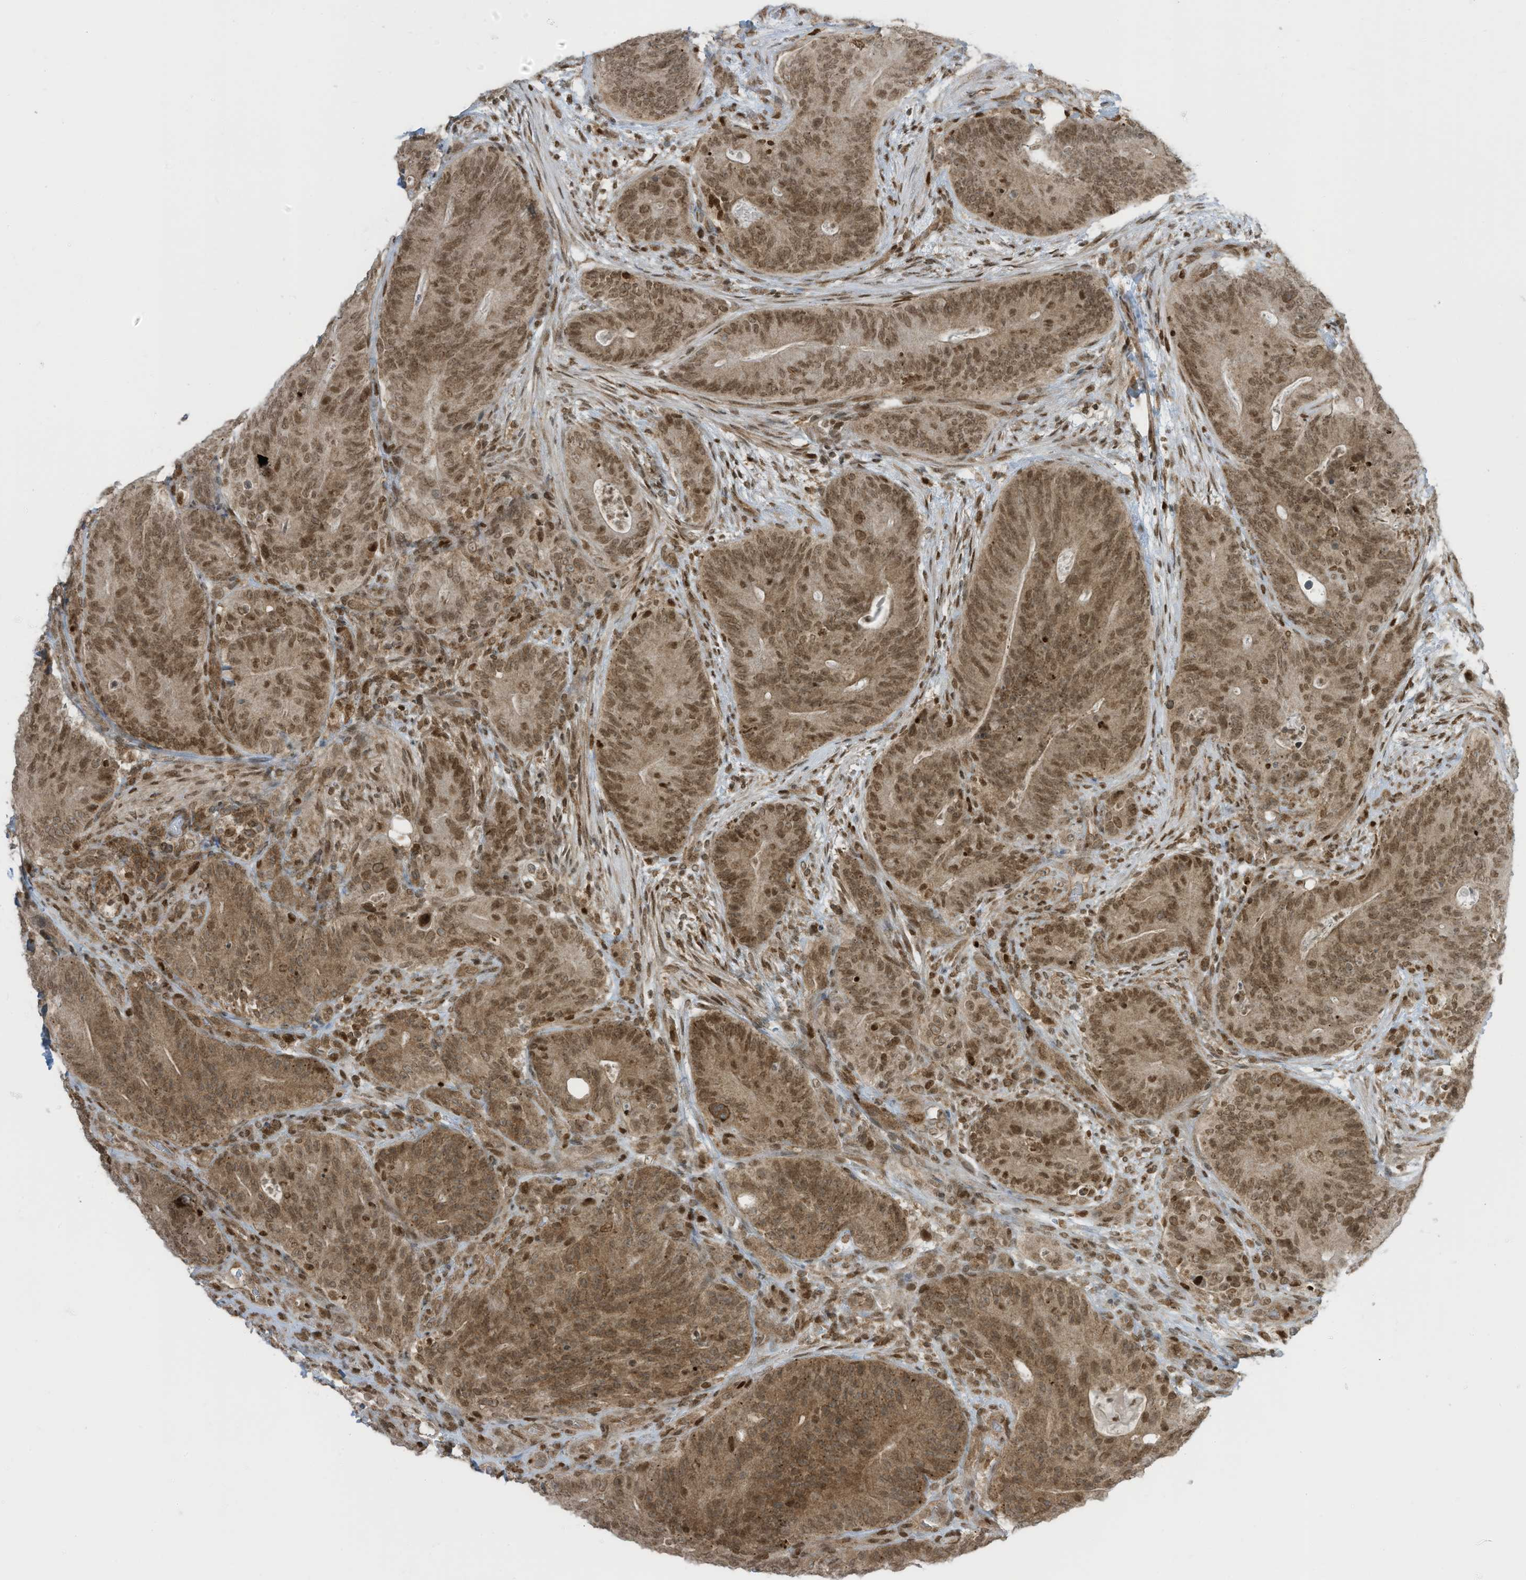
{"staining": {"intensity": "moderate", "quantity": ">75%", "location": "cytoplasmic/membranous,nuclear"}, "tissue": "colorectal cancer", "cell_type": "Tumor cells", "image_type": "cancer", "snomed": [{"axis": "morphology", "description": "Normal tissue, NOS"}, {"axis": "topography", "description": "Colon"}], "caption": "There is medium levels of moderate cytoplasmic/membranous and nuclear staining in tumor cells of colorectal cancer, as demonstrated by immunohistochemical staining (brown color).", "gene": "KPNB1", "patient": {"sex": "female", "age": 82}}